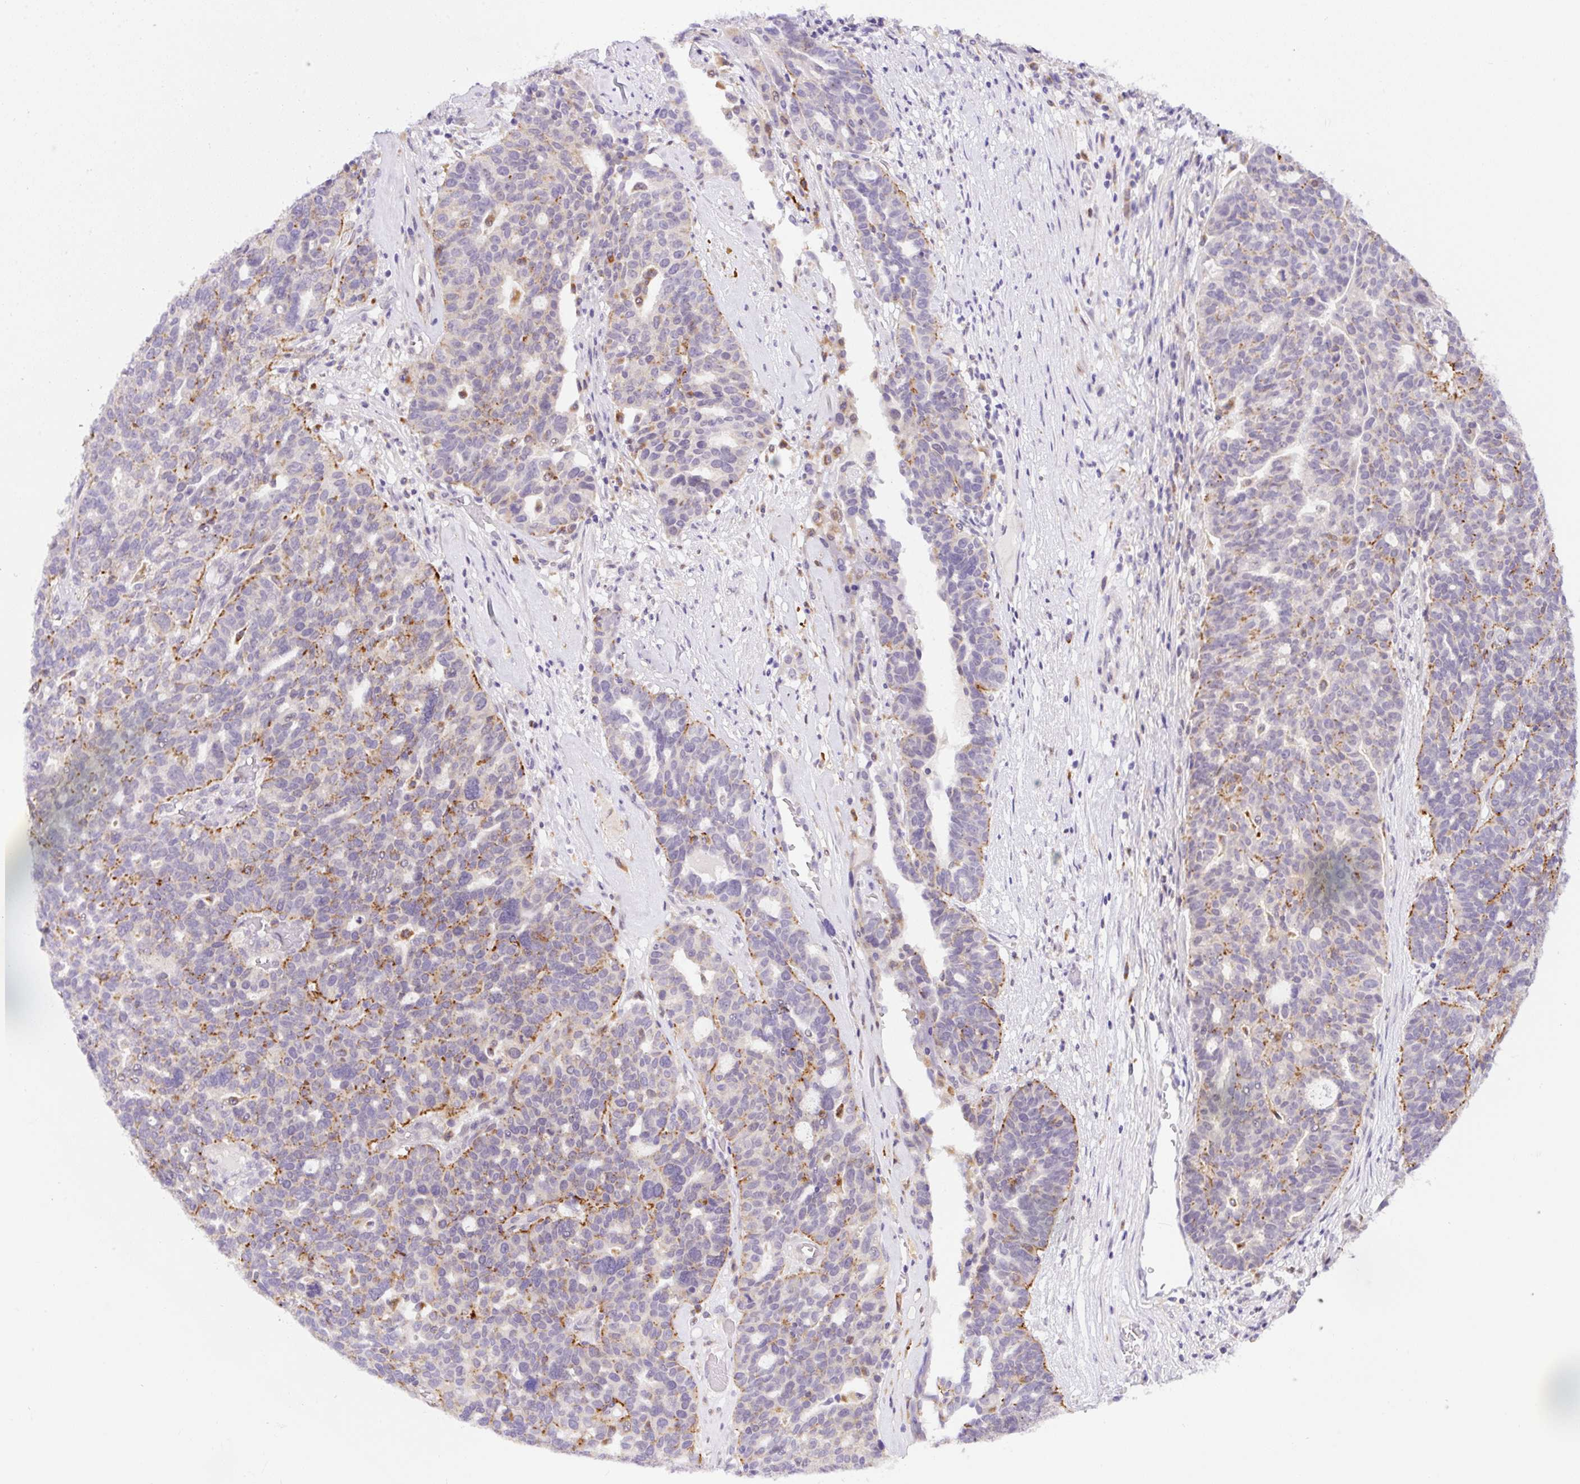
{"staining": {"intensity": "moderate", "quantity": "<25%", "location": "cytoplasmic/membranous"}, "tissue": "ovarian cancer", "cell_type": "Tumor cells", "image_type": "cancer", "snomed": [{"axis": "morphology", "description": "Cystadenocarcinoma, serous, NOS"}, {"axis": "topography", "description": "Ovary"}], "caption": "Immunohistochemical staining of human ovarian serous cystadenocarcinoma demonstrates low levels of moderate cytoplasmic/membranous protein staining in approximately <25% of tumor cells. The staining was performed using DAB to visualize the protein expression in brown, while the nuclei were stained in blue with hematoxylin (Magnification: 20x).", "gene": "CEBPZOS", "patient": {"sex": "female", "age": 59}}